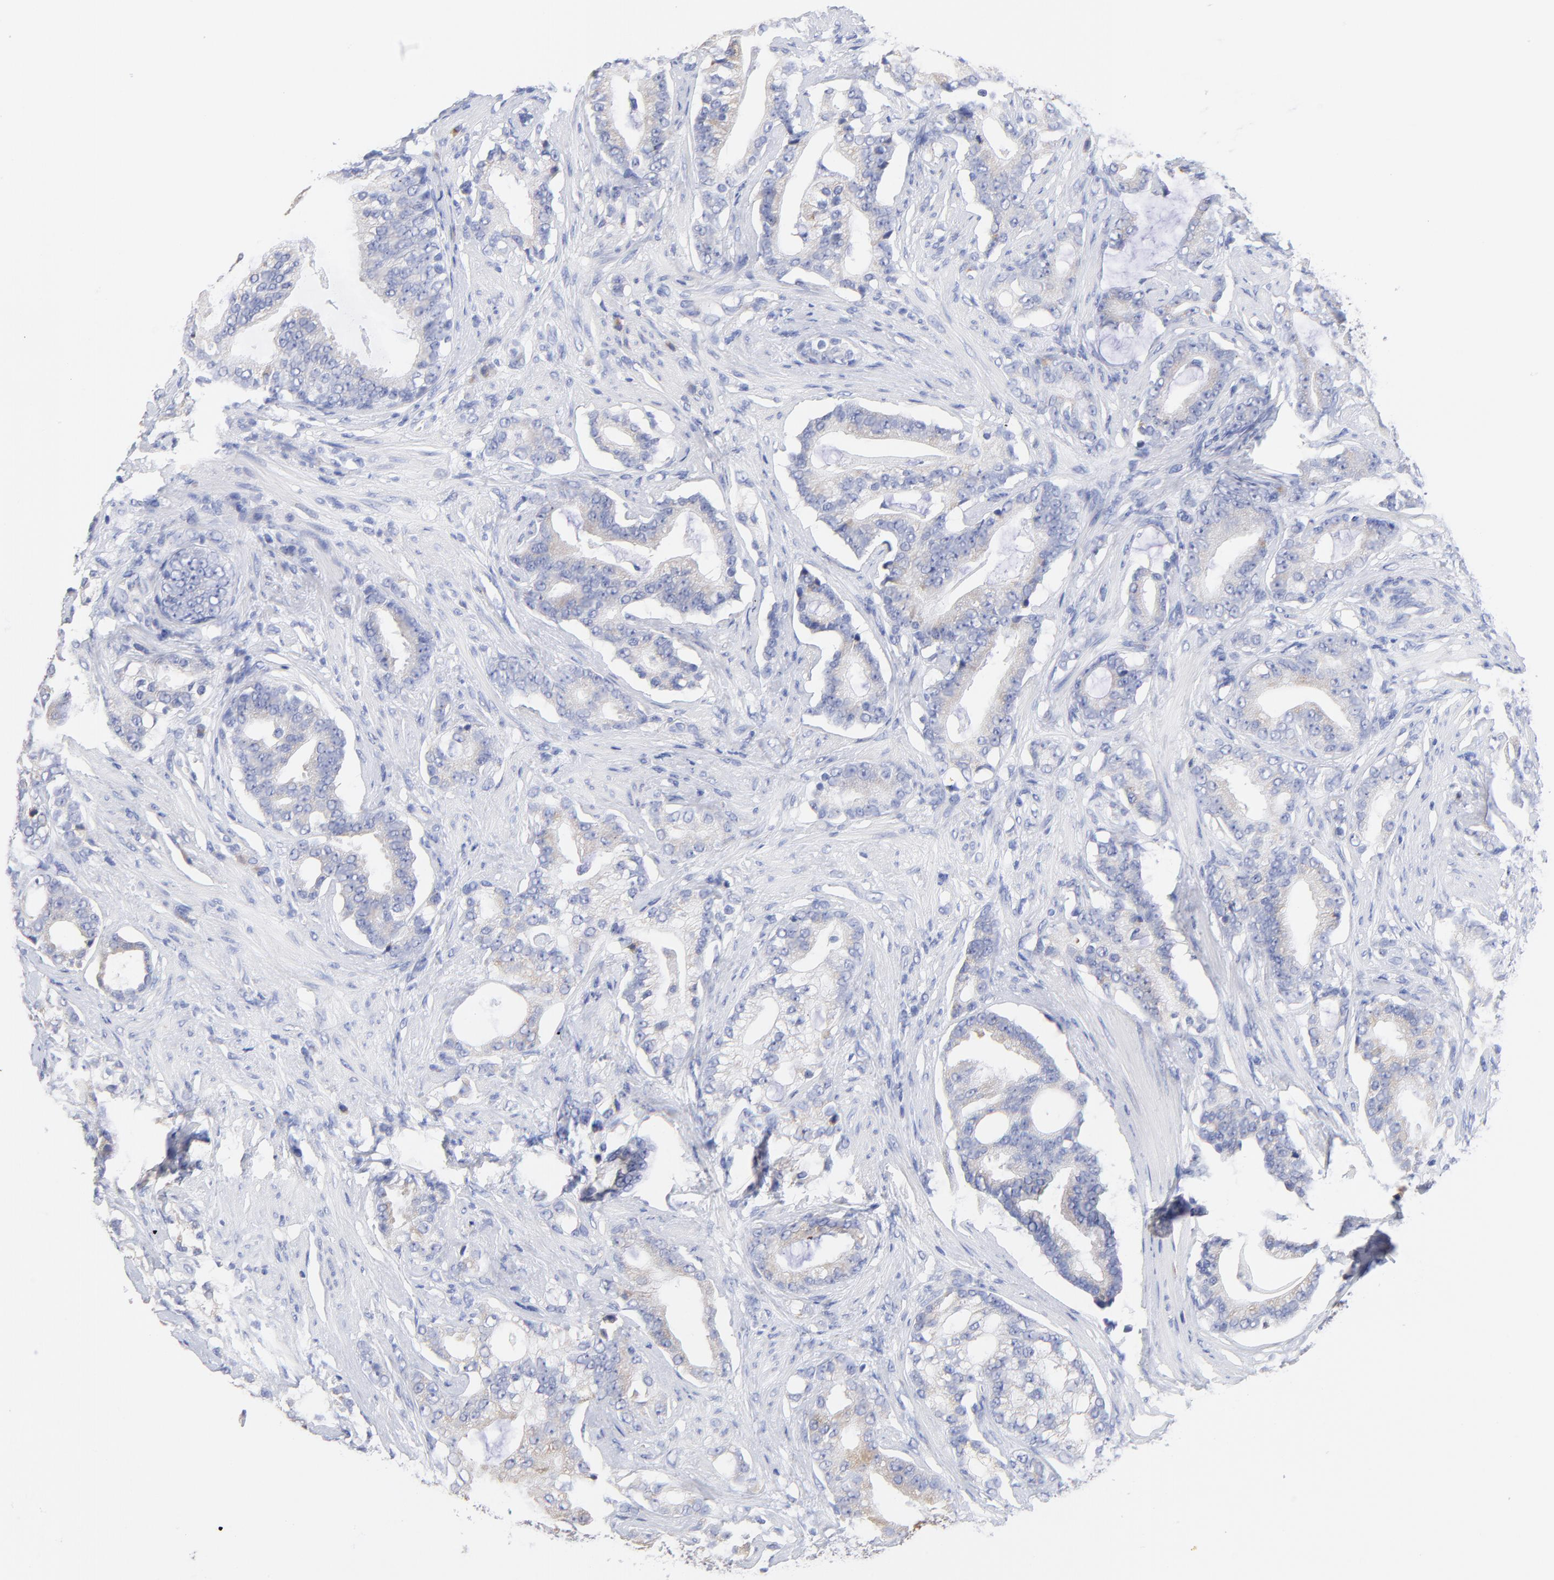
{"staining": {"intensity": "weak", "quantity": "25%-75%", "location": "cytoplasmic/membranous"}, "tissue": "prostate cancer", "cell_type": "Tumor cells", "image_type": "cancer", "snomed": [{"axis": "morphology", "description": "Adenocarcinoma, Low grade"}, {"axis": "topography", "description": "Prostate"}], "caption": "IHC staining of prostate cancer (adenocarcinoma (low-grade)), which exhibits low levels of weak cytoplasmic/membranous staining in approximately 25%-75% of tumor cells indicating weak cytoplasmic/membranous protein staining. The staining was performed using DAB (brown) for protein detection and nuclei were counterstained in hematoxylin (blue).", "gene": "LAX1", "patient": {"sex": "male", "age": 58}}